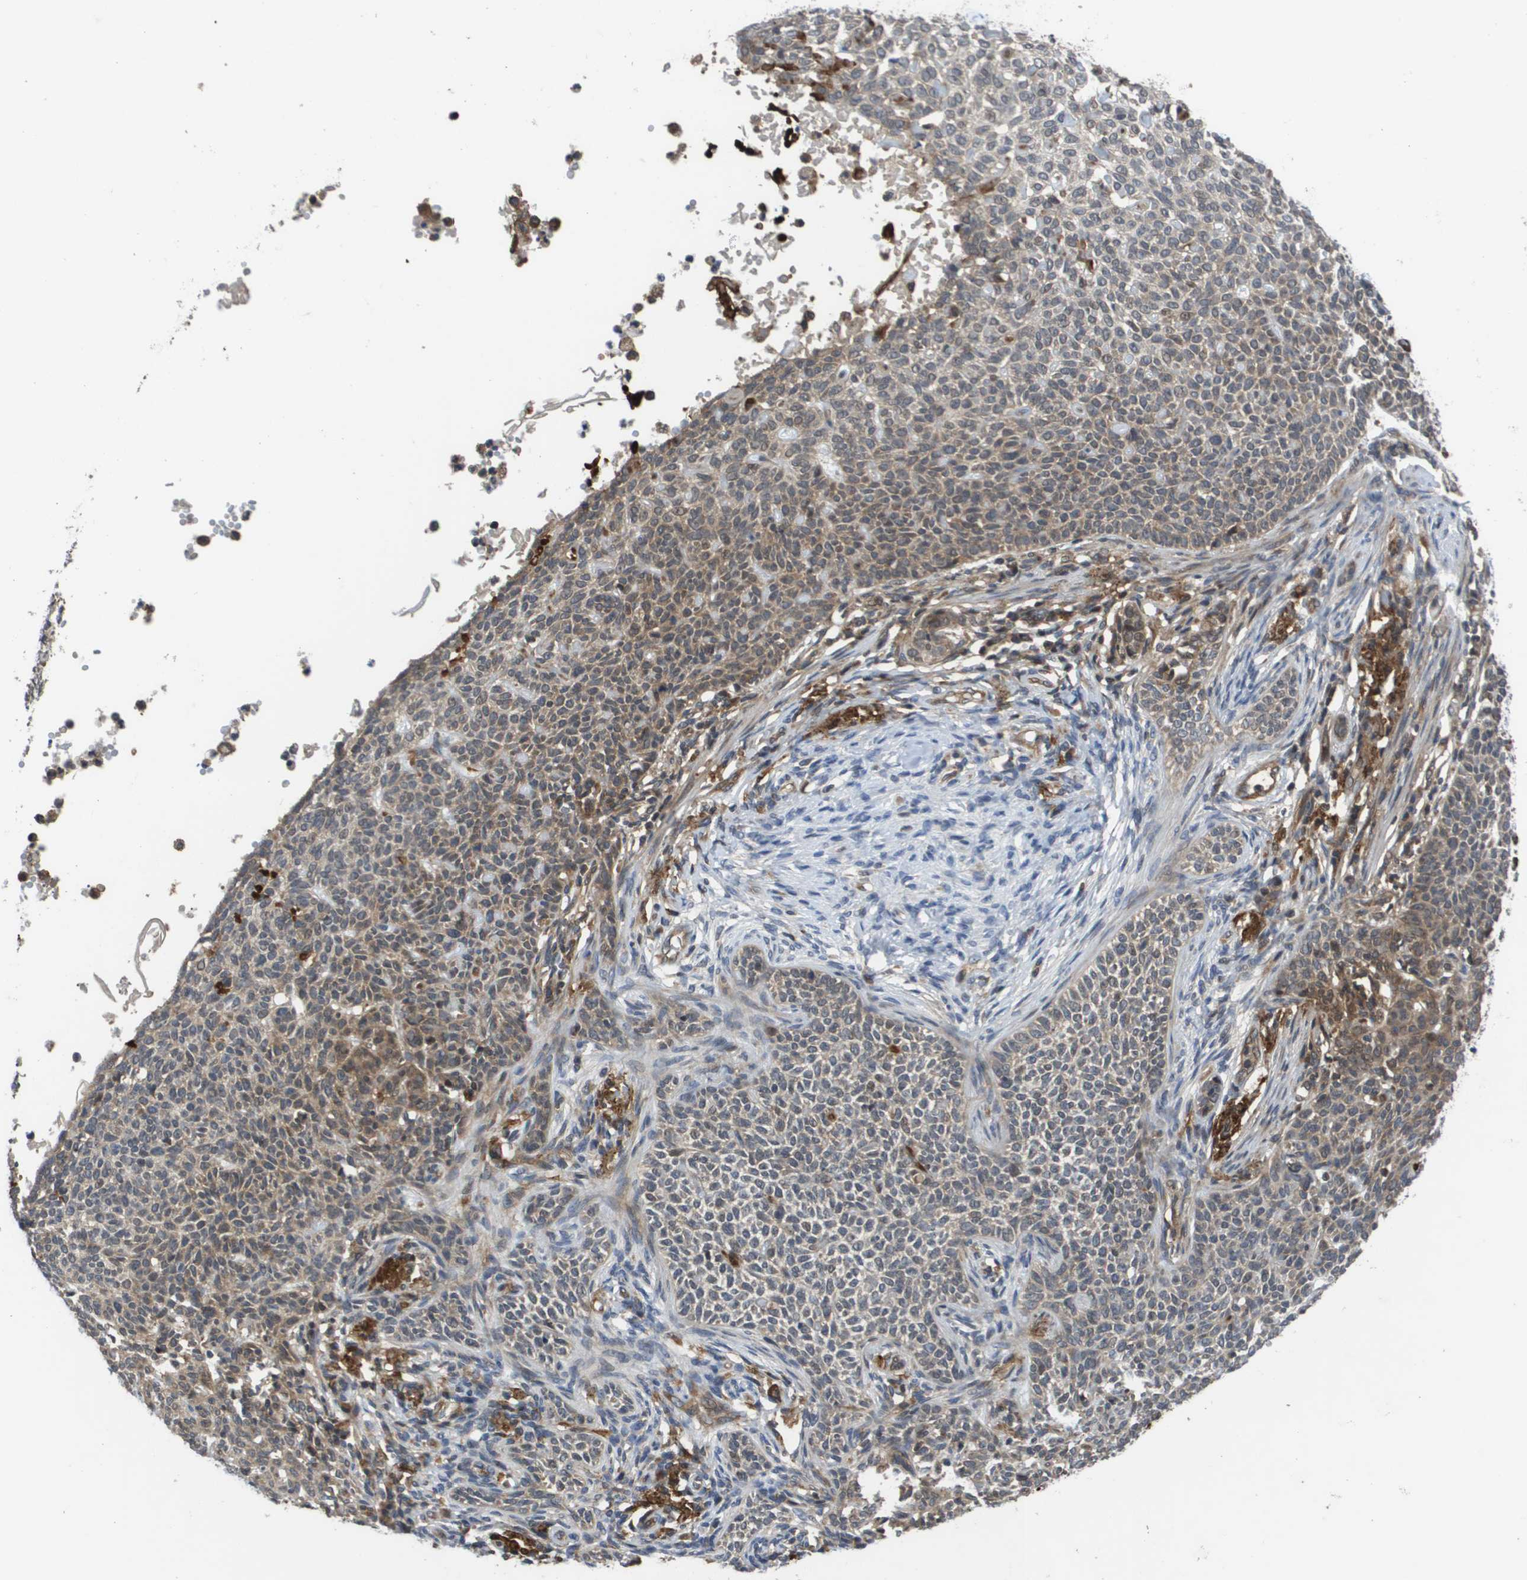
{"staining": {"intensity": "weak", "quantity": ">75%", "location": "cytoplasmic/membranous"}, "tissue": "skin cancer", "cell_type": "Tumor cells", "image_type": "cancer", "snomed": [{"axis": "morphology", "description": "Normal tissue, NOS"}, {"axis": "morphology", "description": "Basal cell carcinoma"}, {"axis": "topography", "description": "Skin"}], "caption": "IHC (DAB) staining of human basal cell carcinoma (skin) reveals weak cytoplasmic/membranous protein staining in approximately >75% of tumor cells. Using DAB (3,3'-diaminobenzidine) (brown) and hematoxylin (blue) stains, captured at high magnification using brightfield microscopy.", "gene": "RBM38", "patient": {"sex": "male", "age": 87}}